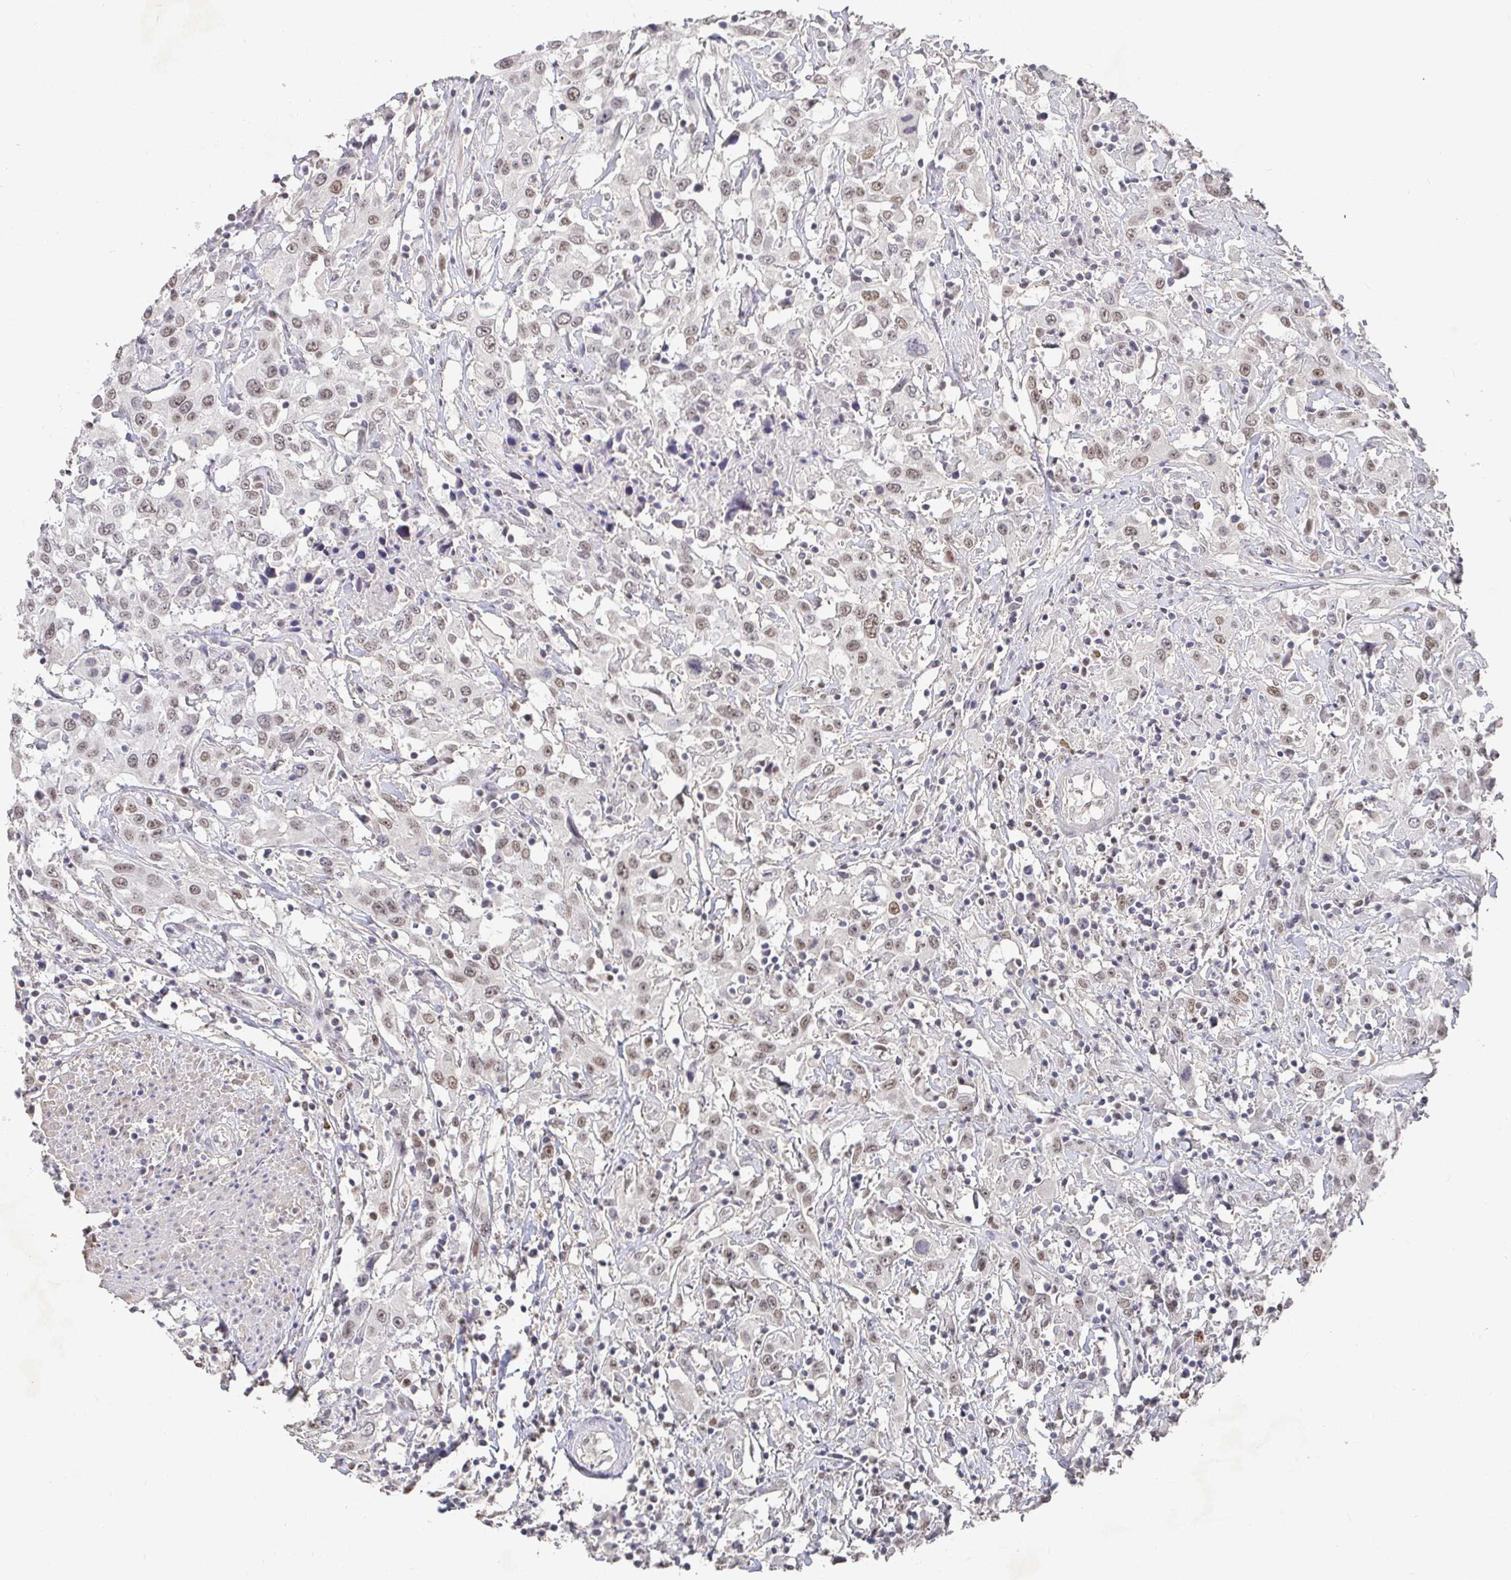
{"staining": {"intensity": "weak", "quantity": ">75%", "location": "nuclear"}, "tissue": "urothelial cancer", "cell_type": "Tumor cells", "image_type": "cancer", "snomed": [{"axis": "morphology", "description": "Urothelial carcinoma, High grade"}, {"axis": "topography", "description": "Urinary bladder"}], "caption": "About >75% of tumor cells in urothelial cancer demonstrate weak nuclear protein expression as visualized by brown immunohistochemical staining.", "gene": "RCOR1", "patient": {"sex": "male", "age": 61}}